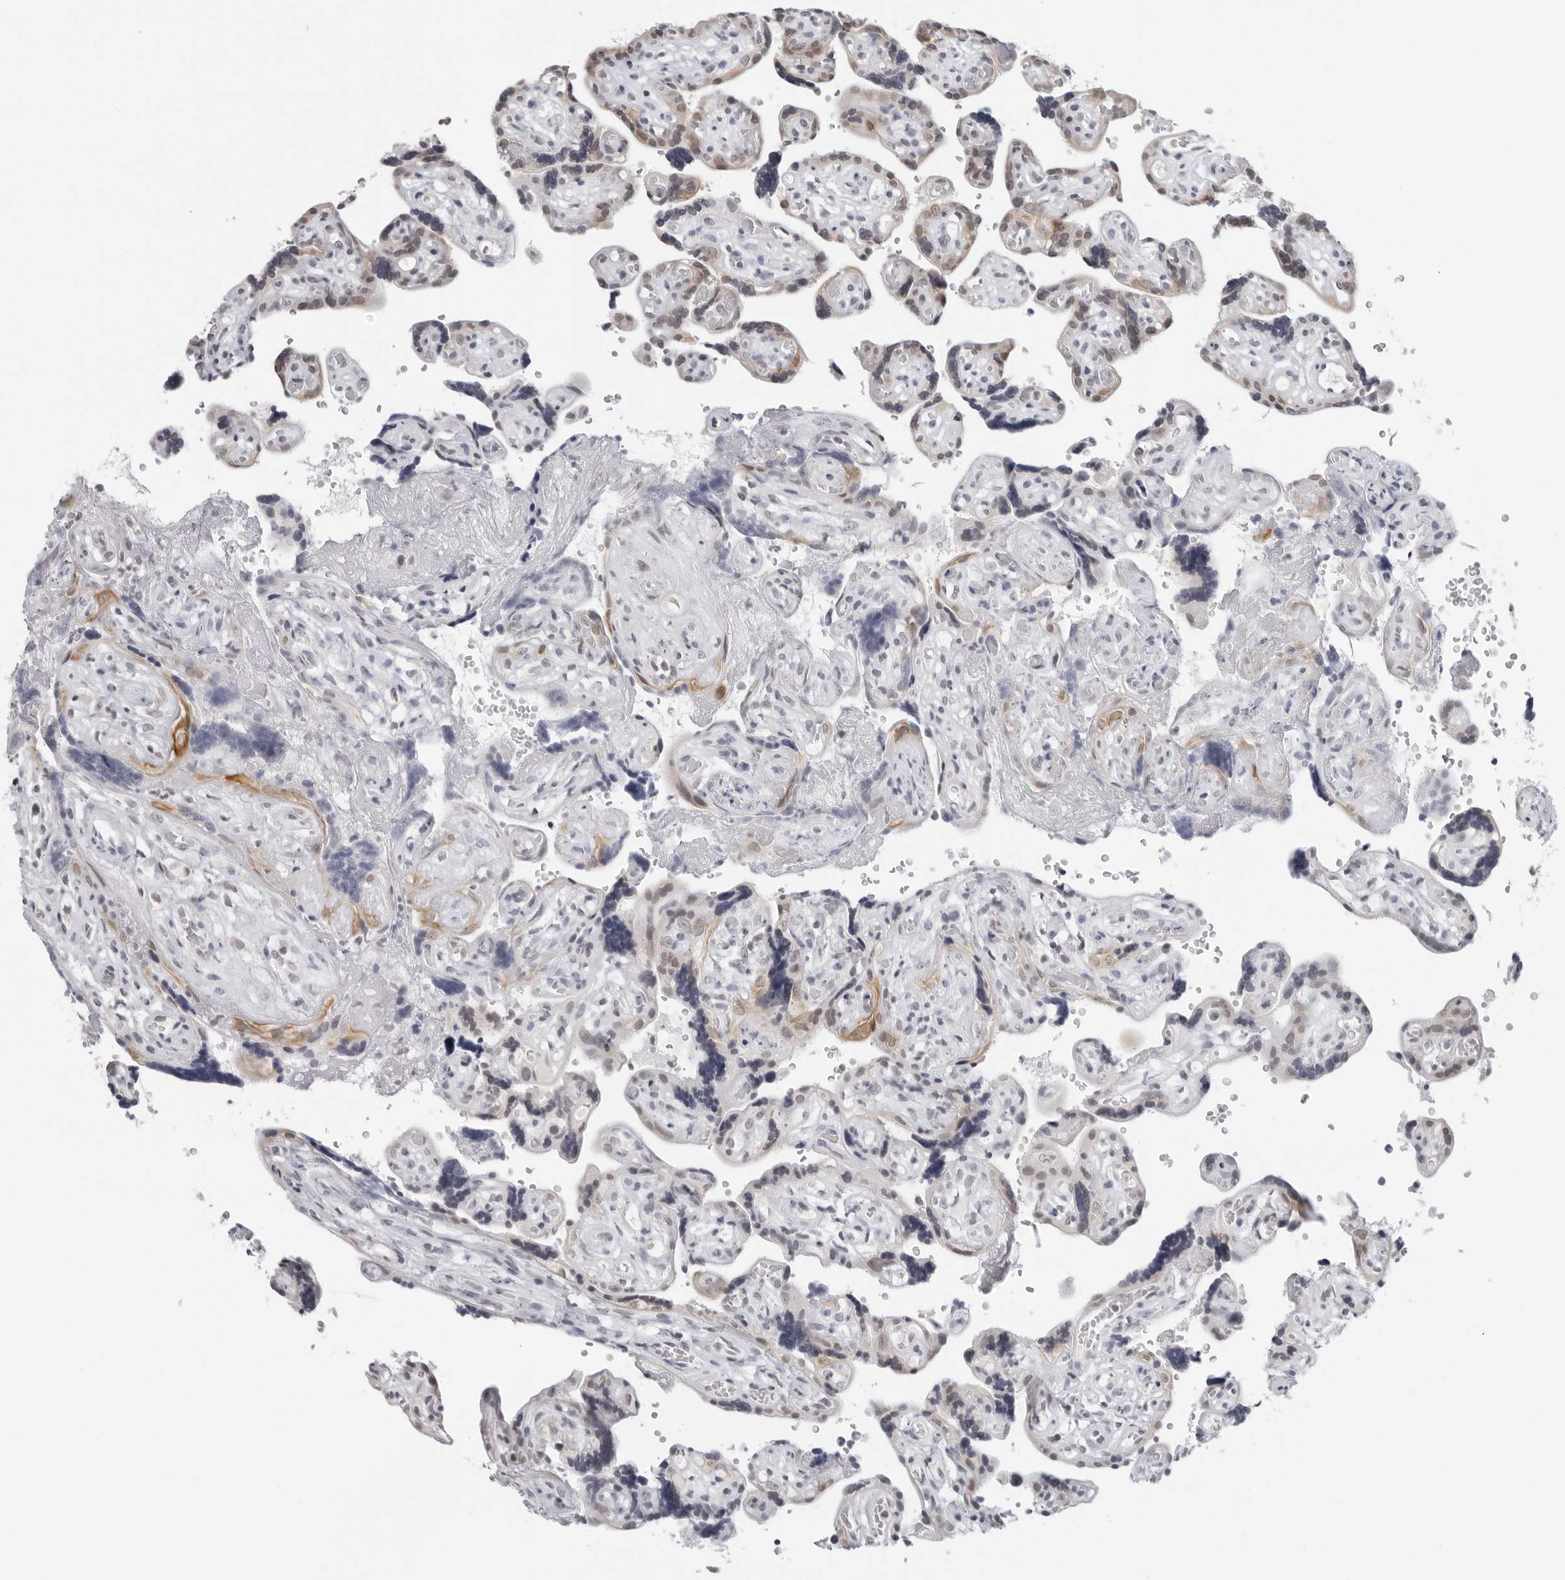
{"staining": {"intensity": "moderate", "quantity": ">75%", "location": "cytoplasmic/membranous"}, "tissue": "placenta", "cell_type": "Decidual cells", "image_type": "normal", "snomed": [{"axis": "morphology", "description": "Normal tissue, NOS"}, {"axis": "topography", "description": "Placenta"}], "caption": "The photomicrograph exhibits a brown stain indicating the presence of a protein in the cytoplasmic/membranous of decidual cells in placenta. The staining is performed using DAB brown chromogen to label protein expression. The nuclei are counter-stained blue using hematoxylin.", "gene": "FLG2", "patient": {"sex": "female", "age": 30}}